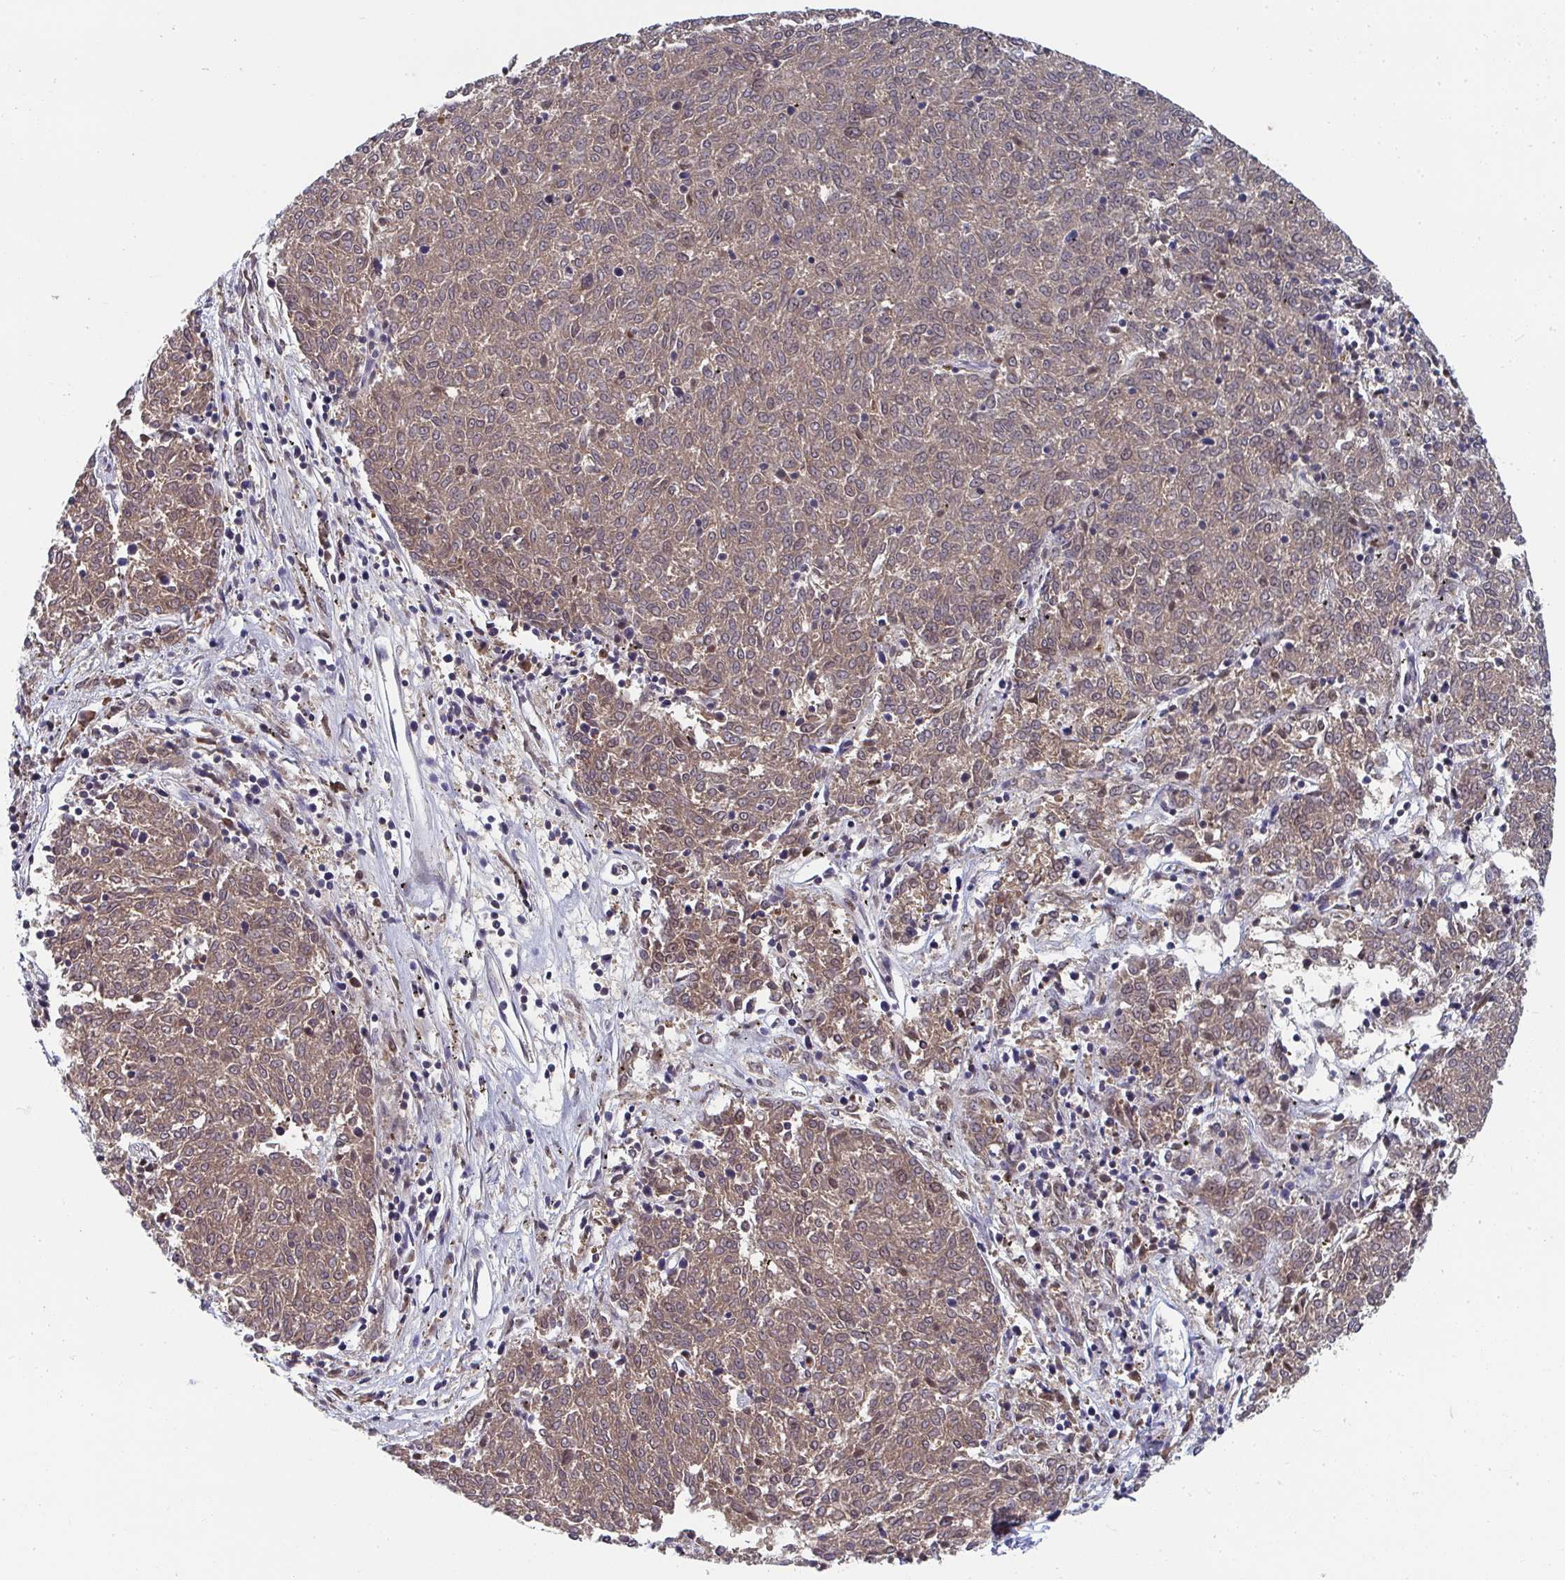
{"staining": {"intensity": "moderate", "quantity": ">75%", "location": "cytoplasmic/membranous"}, "tissue": "melanoma", "cell_type": "Tumor cells", "image_type": "cancer", "snomed": [{"axis": "morphology", "description": "Malignant melanoma, NOS"}, {"axis": "topography", "description": "Skin"}], "caption": "A medium amount of moderate cytoplasmic/membranous staining is appreciated in about >75% of tumor cells in malignant melanoma tissue.", "gene": "JDP2", "patient": {"sex": "female", "age": 72}}